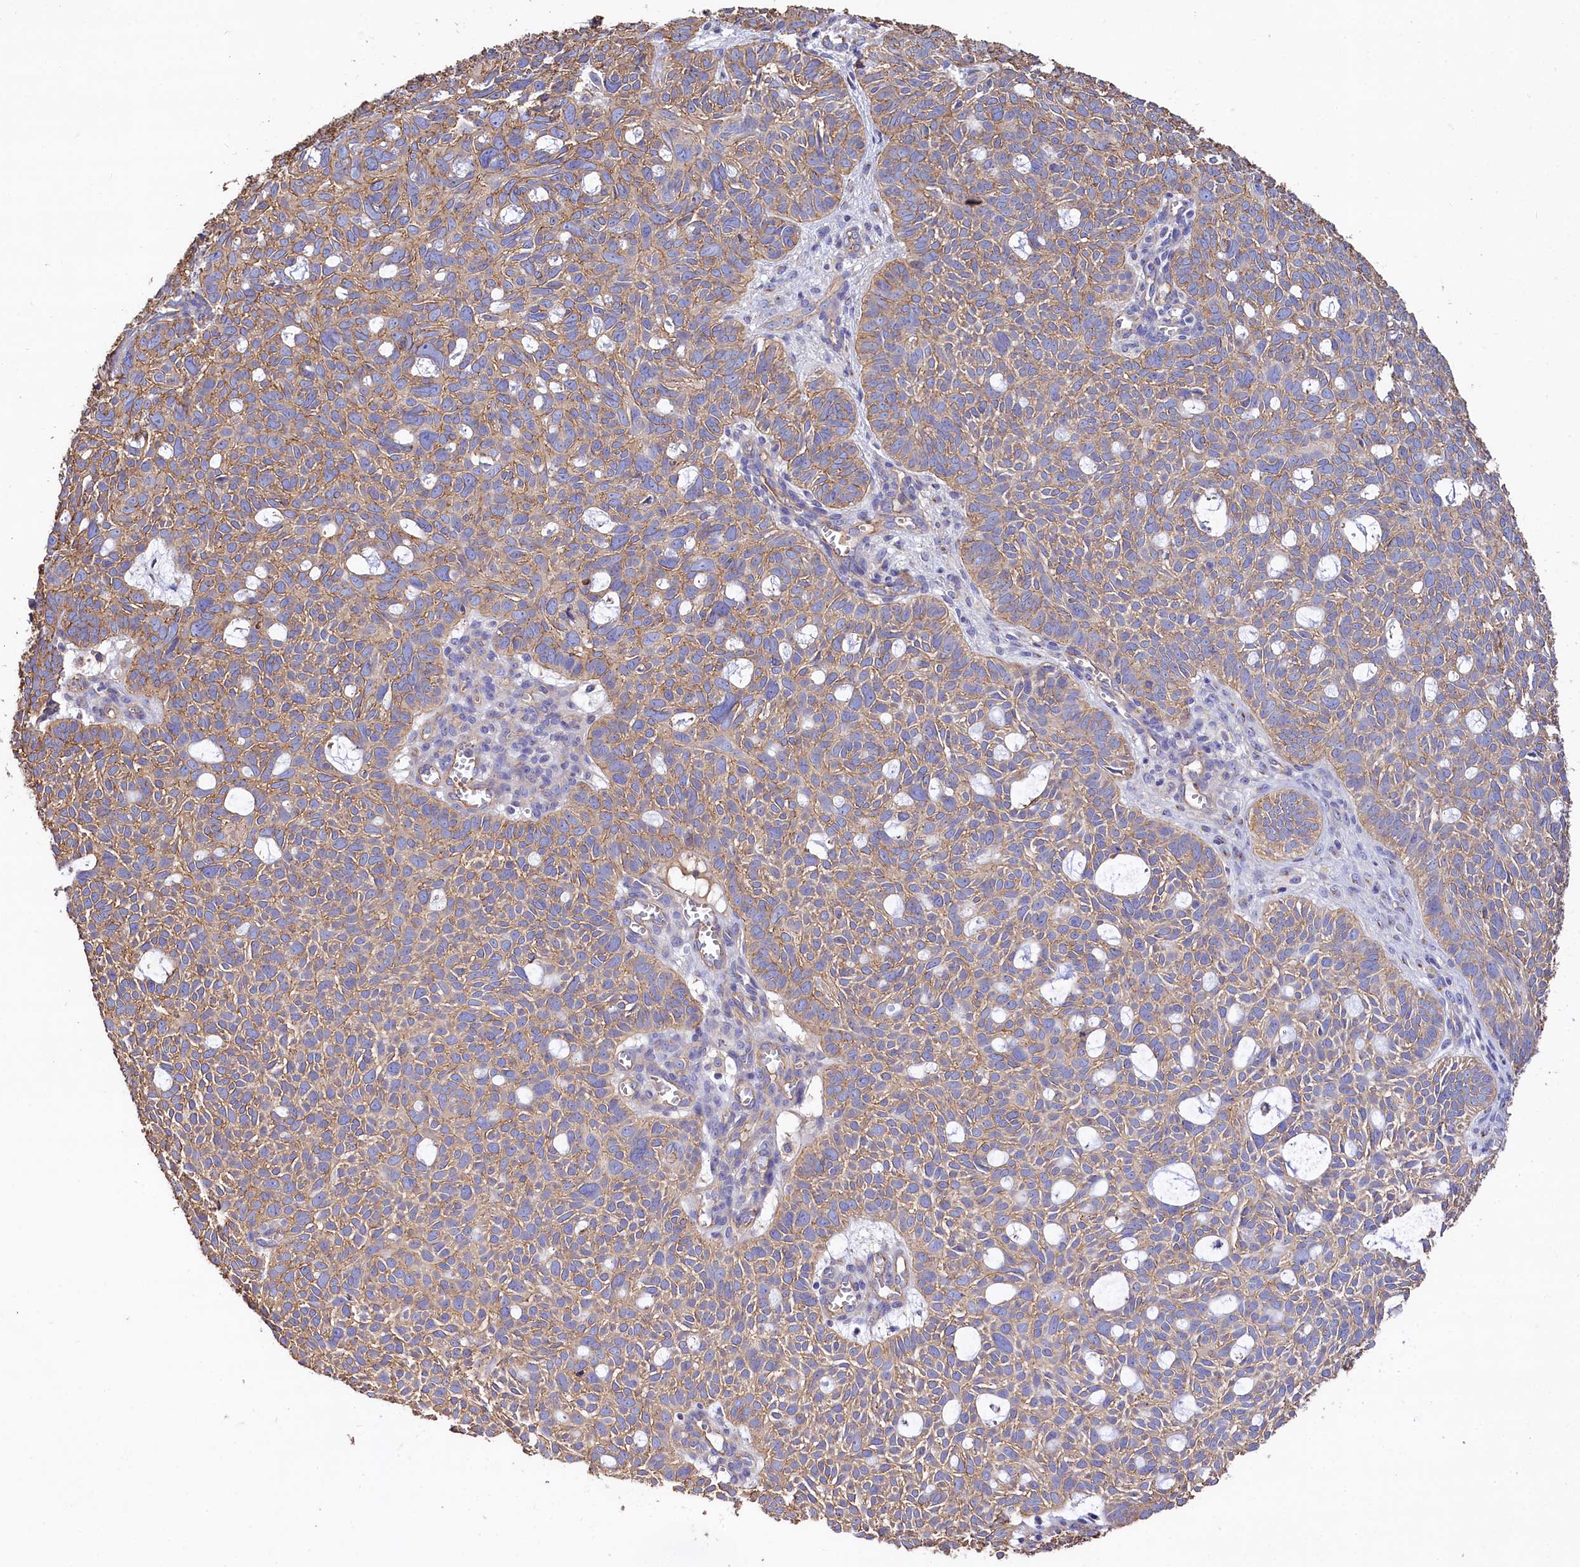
{"staining": {"intensity": "weak", "quantity": ">75%", "location": "cytoplasmic/membranous"}, "tissue": "skin cancer", "cell_type": "Tumor cells", "image_type": "cancer", "snomed": [{"axis": "morphology", "description": "Basal cell carcinoma"}, {"axis": "topography", "description": "Skin"}], "caption": "IHC photomicrograph of neoplastic tissue: human skin basal cell carcinoma stained using immunohistochemistry (IHC) exhibits low levels of weak protein expression localized specifically in the cytoplasmic/membranous of tumor cells, appearing as a cytoplasmic/membranous brown color.", "gene": "FCHSD2", "patient": {"sex": "male", "age": 69}}